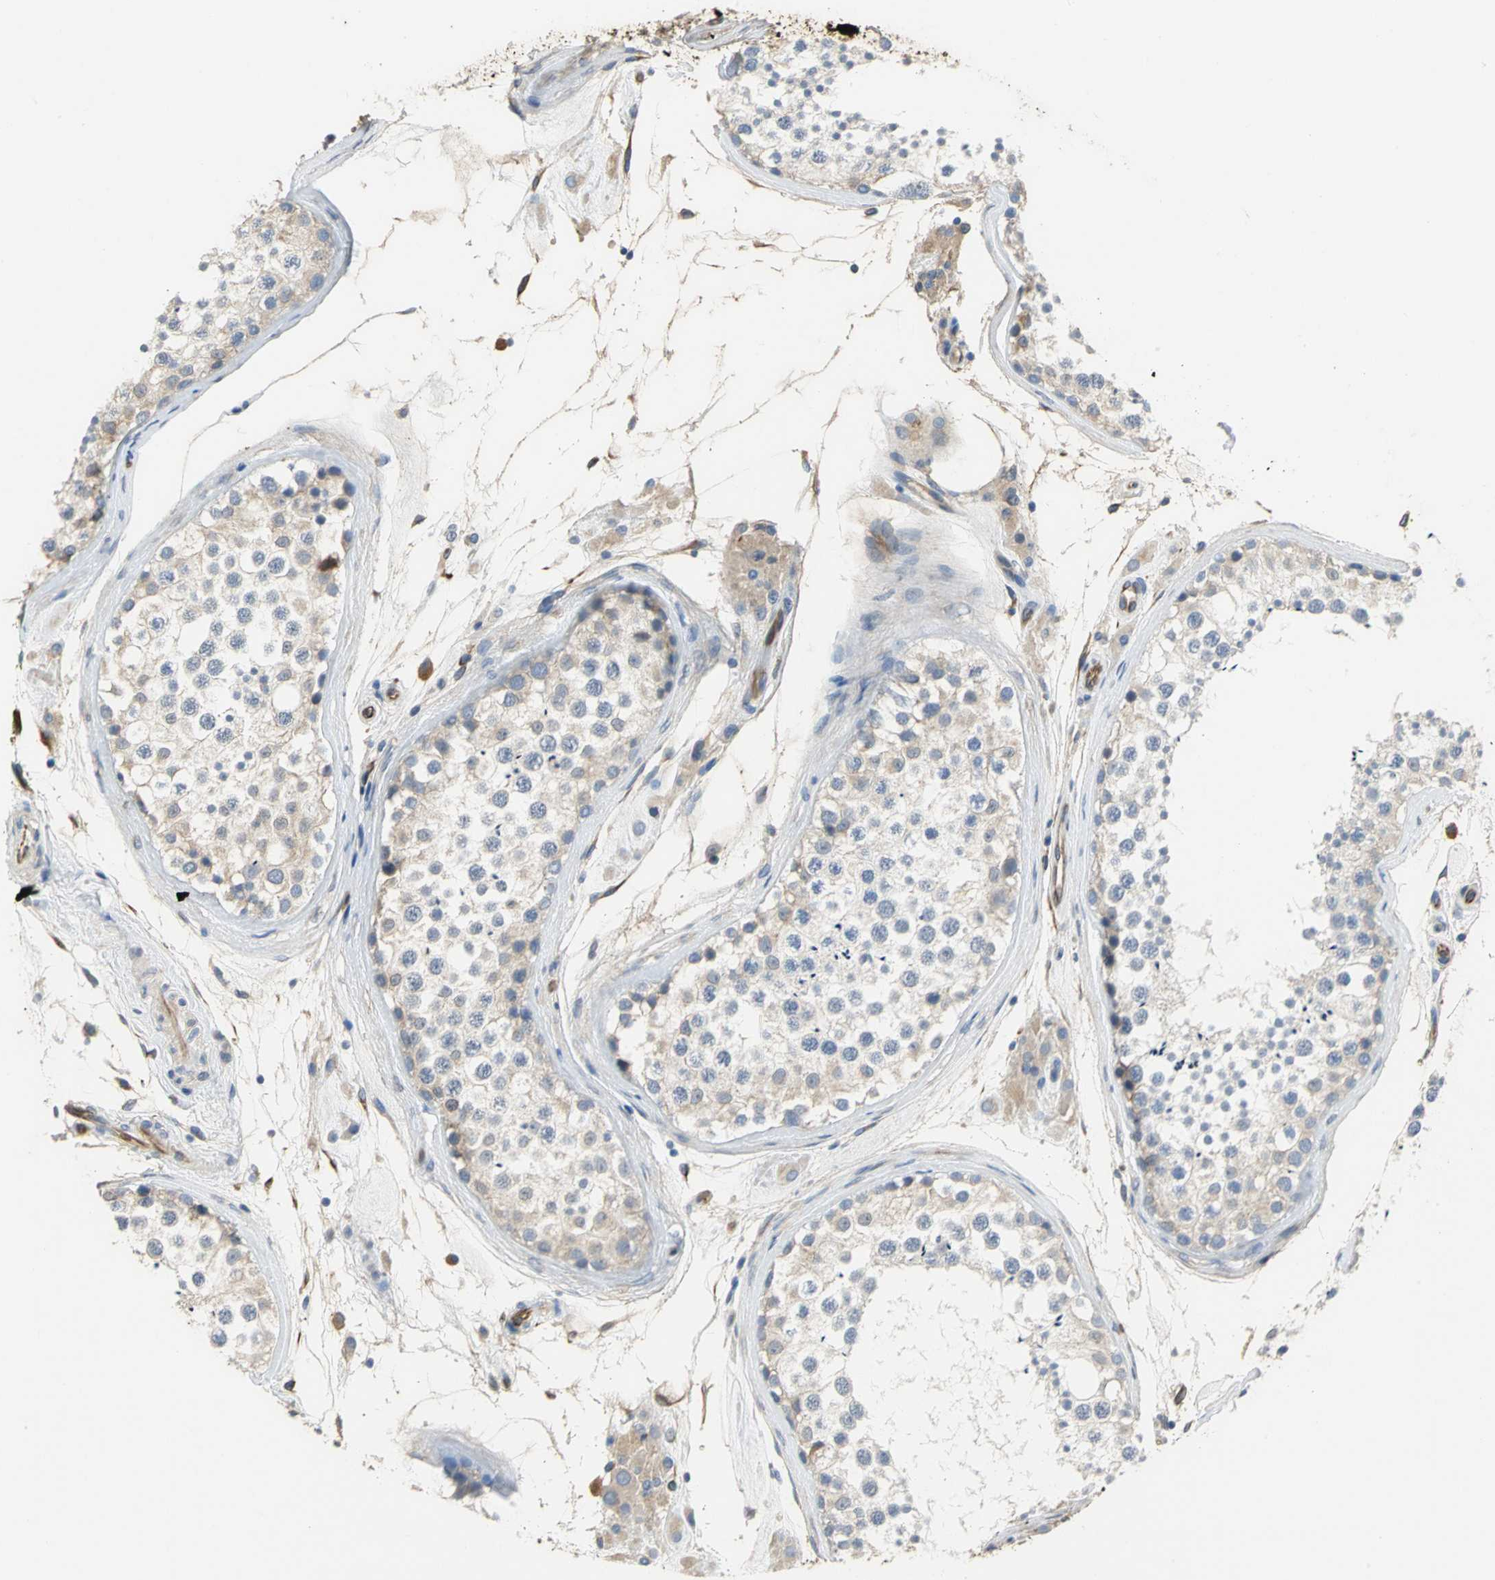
{"staining": {"intensity": "weak", "quantity": "<25%", "location": "cytoplasmic/membranous"}, "tissue": "testis", "cell_type": "Cells in seminiferous ducts", "image_type": "normal", "snomed": [{"axis": "morphology", "description": "Normal tissue, NOS"}, {"axis": "topography", "description": "Testis"}], "caption": "Immunohistochemistry histopathology image of unremarkable testis: human testis stained with DAB shows no significant protein staining in cells in seminiferous ducts.", "gene": "TREM1", "patient": {"sex": "male", "age": 46}}